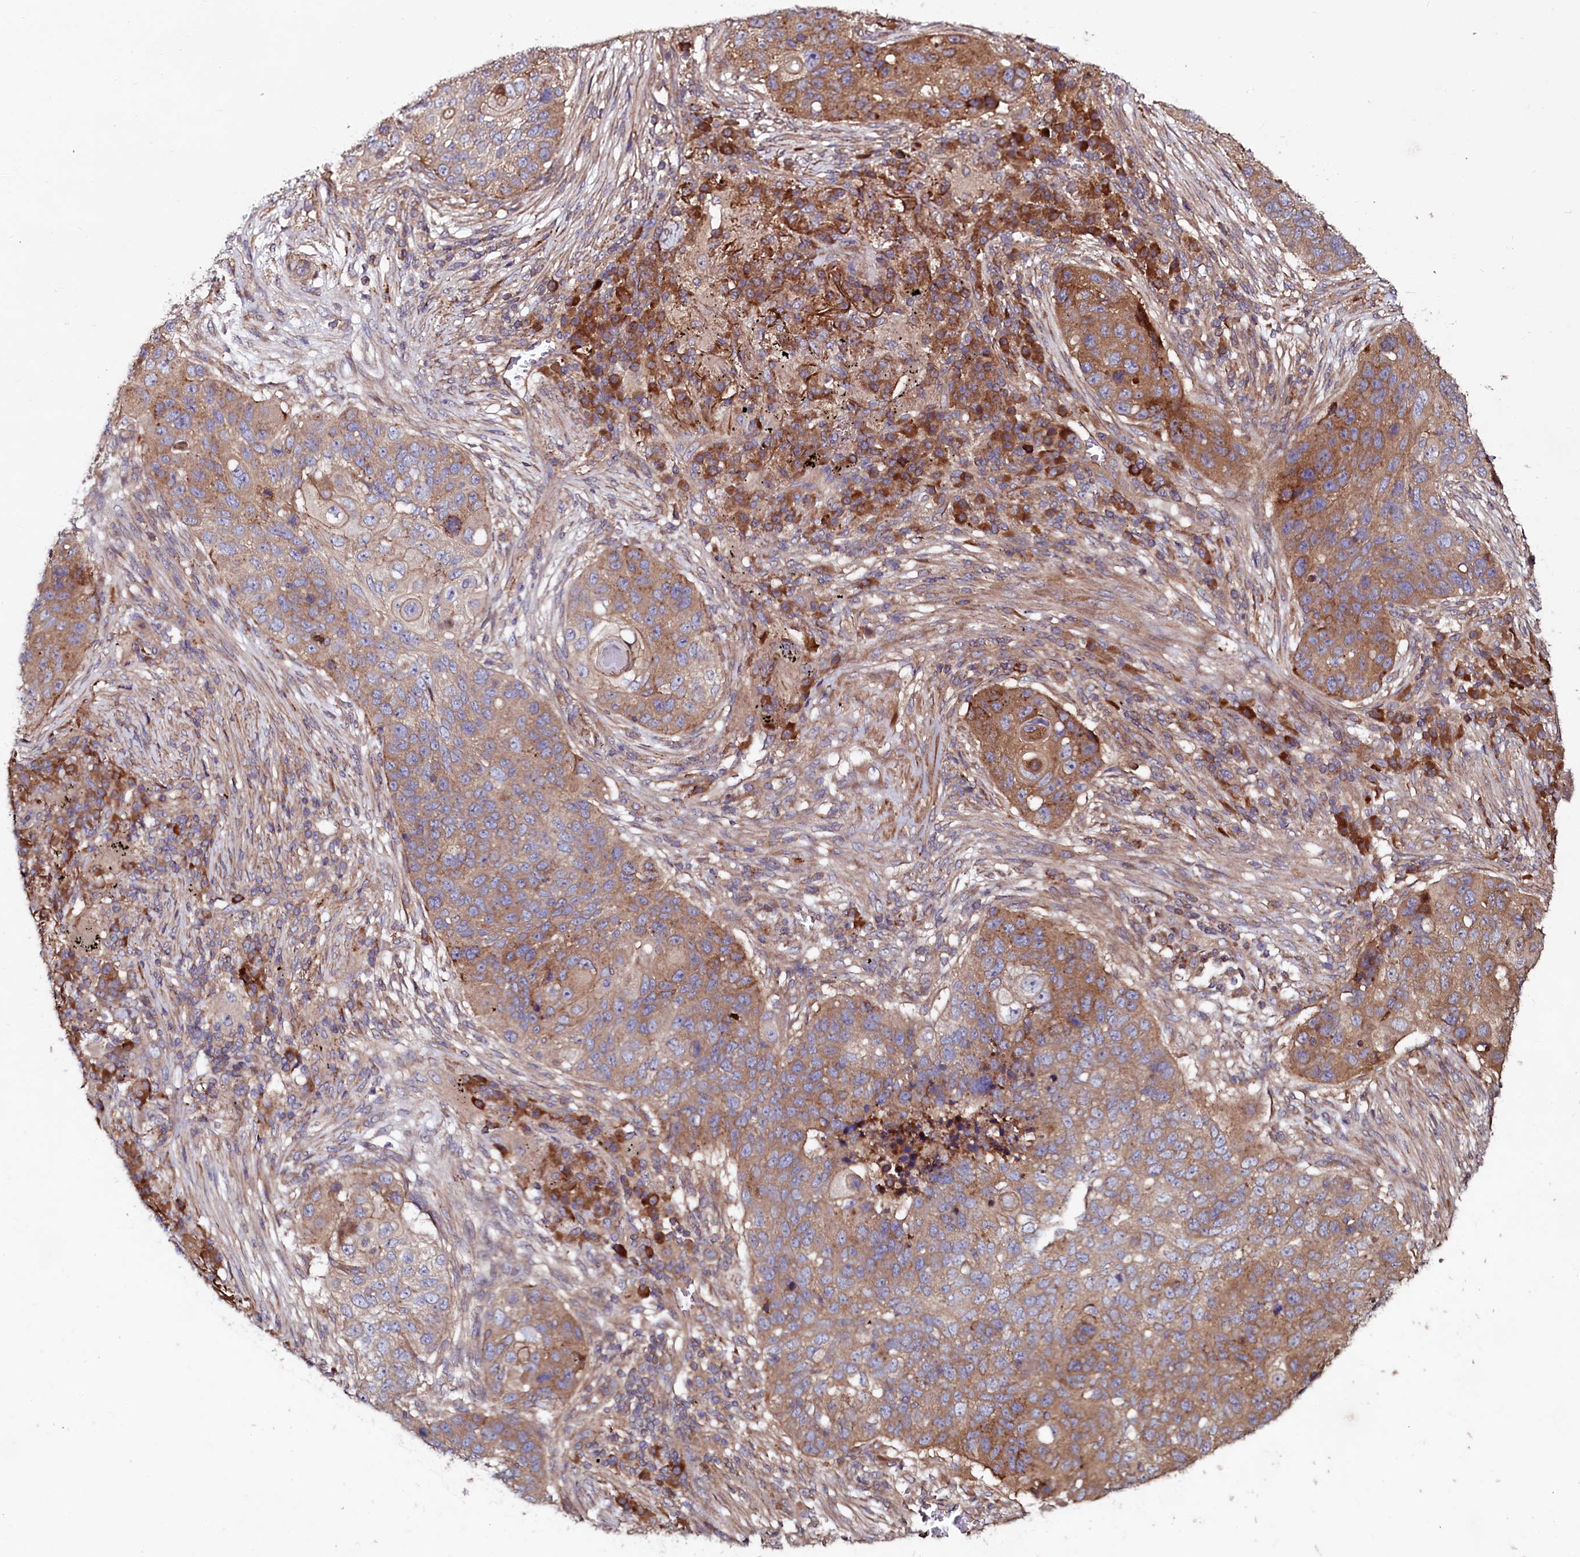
{"staining": {"intensity": "moderate", "quantity": "25%-75%", "location": "cytoplasmic/membranous"}, "tissue": "lung cancer", "cell_type": "Tumor cells", "image_type": "cancer", "snomed": [{"axis": "morphology", "description": "Squamous cell carcinoma, NOS"}, {"axis": "topography", "description": "Lung"}], "caption": "Immunohistochemistry (IHC) (DAB (3,3'-diaminobenzidine)) staining of human lung squamous cell carcinoma shows moderate cytoplasmic/membranous protein positivity in about 25%-75% of tumor cells. (Brightfield microscopy of DAB IHC at high magnification).", "gene": "USPL1", "patient": {"sex": "female", "age": 63}}